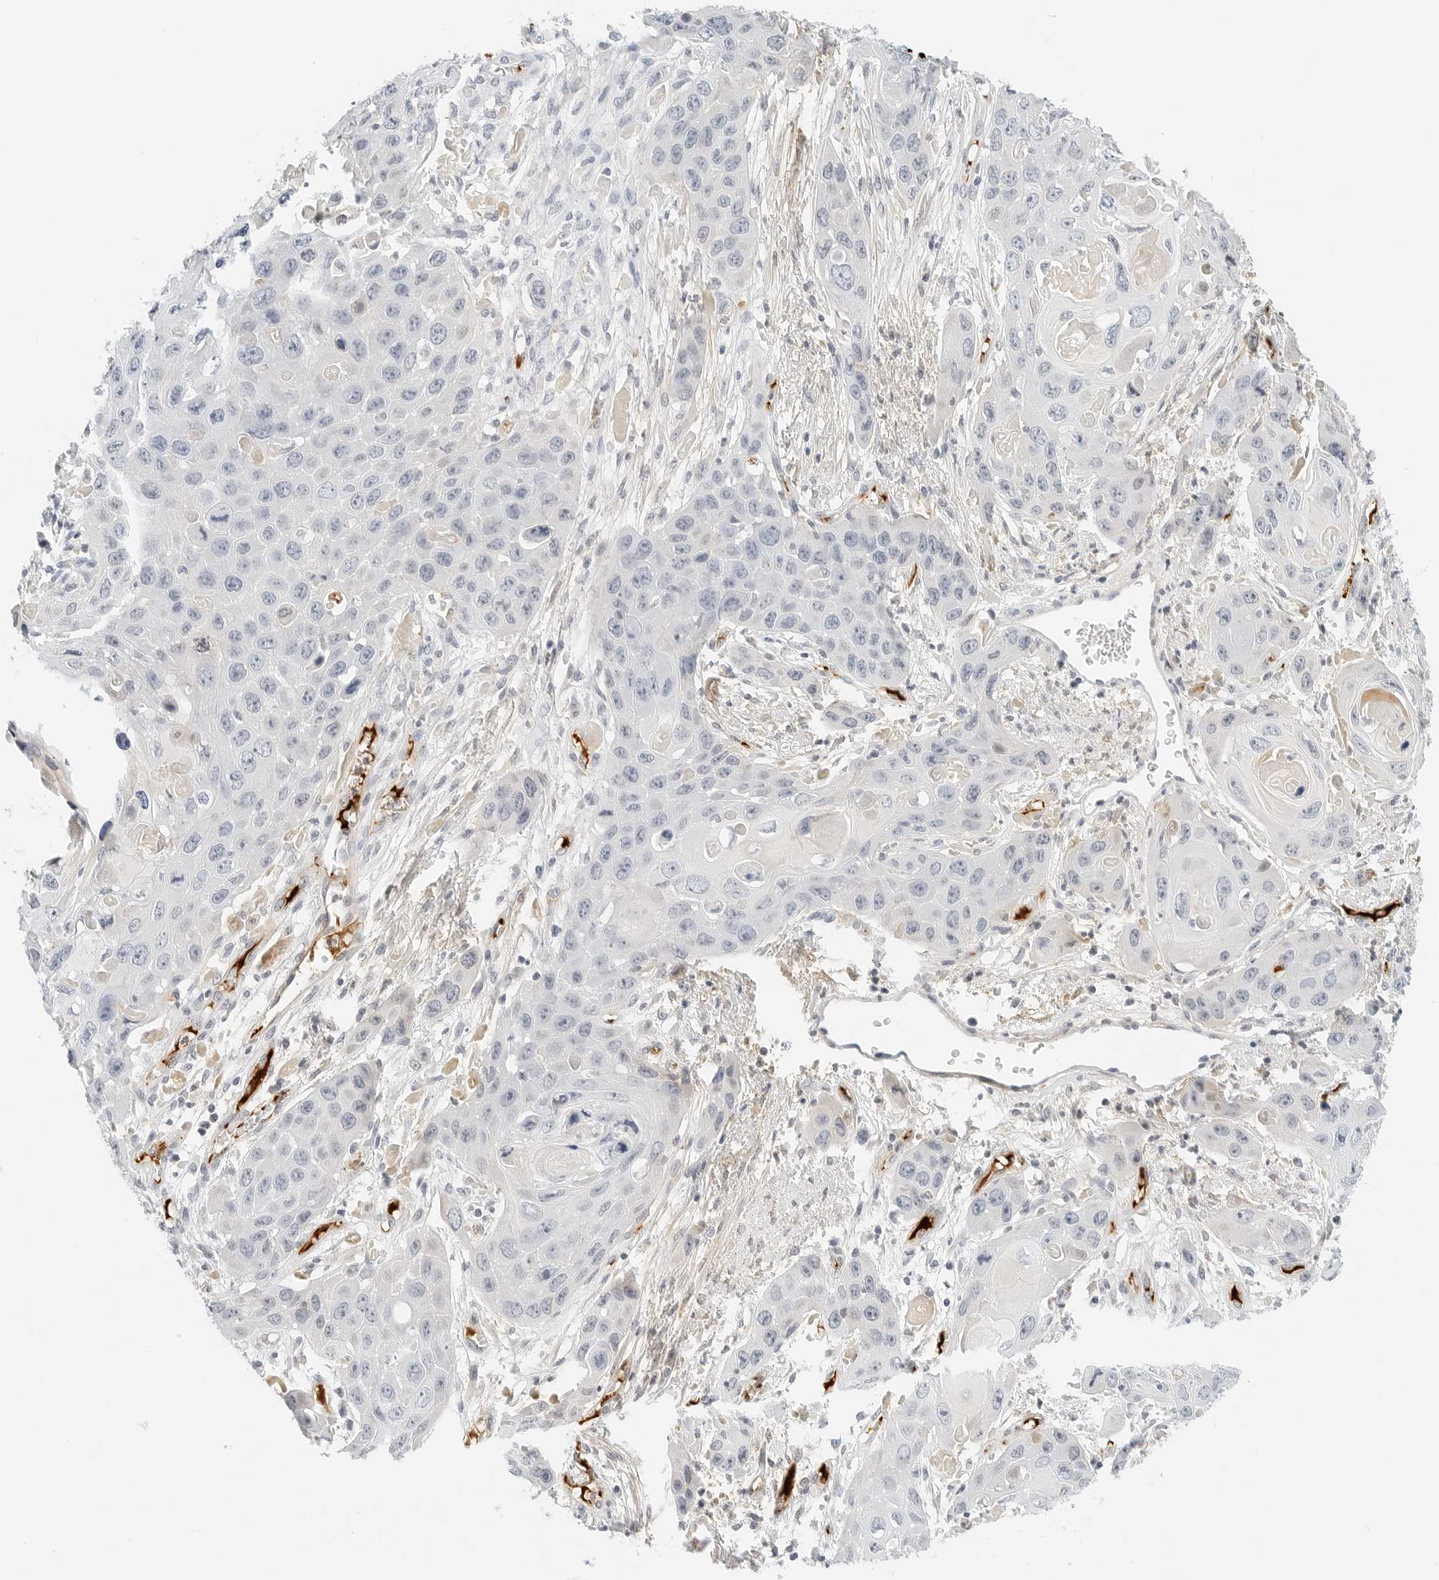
{"staining": {"intensity": "negative", "quantity": "none", "location": "none"}, "tissue": "skin cancer", "cell_type": "Tumor cells", "image_type": "cancer", "snomed": [{"axis": "morphology", "description": "Squamous cell carcinoma, NOS"}, {"axis": "topography", "description": "Skin"}], "caption": "This is an IHC photomicrograph of human squamous cell carcinoma (skin). There is no expression in tumor cells.", "gene": "PKDCC", "patient": {"sex": "male", "age": 55}}